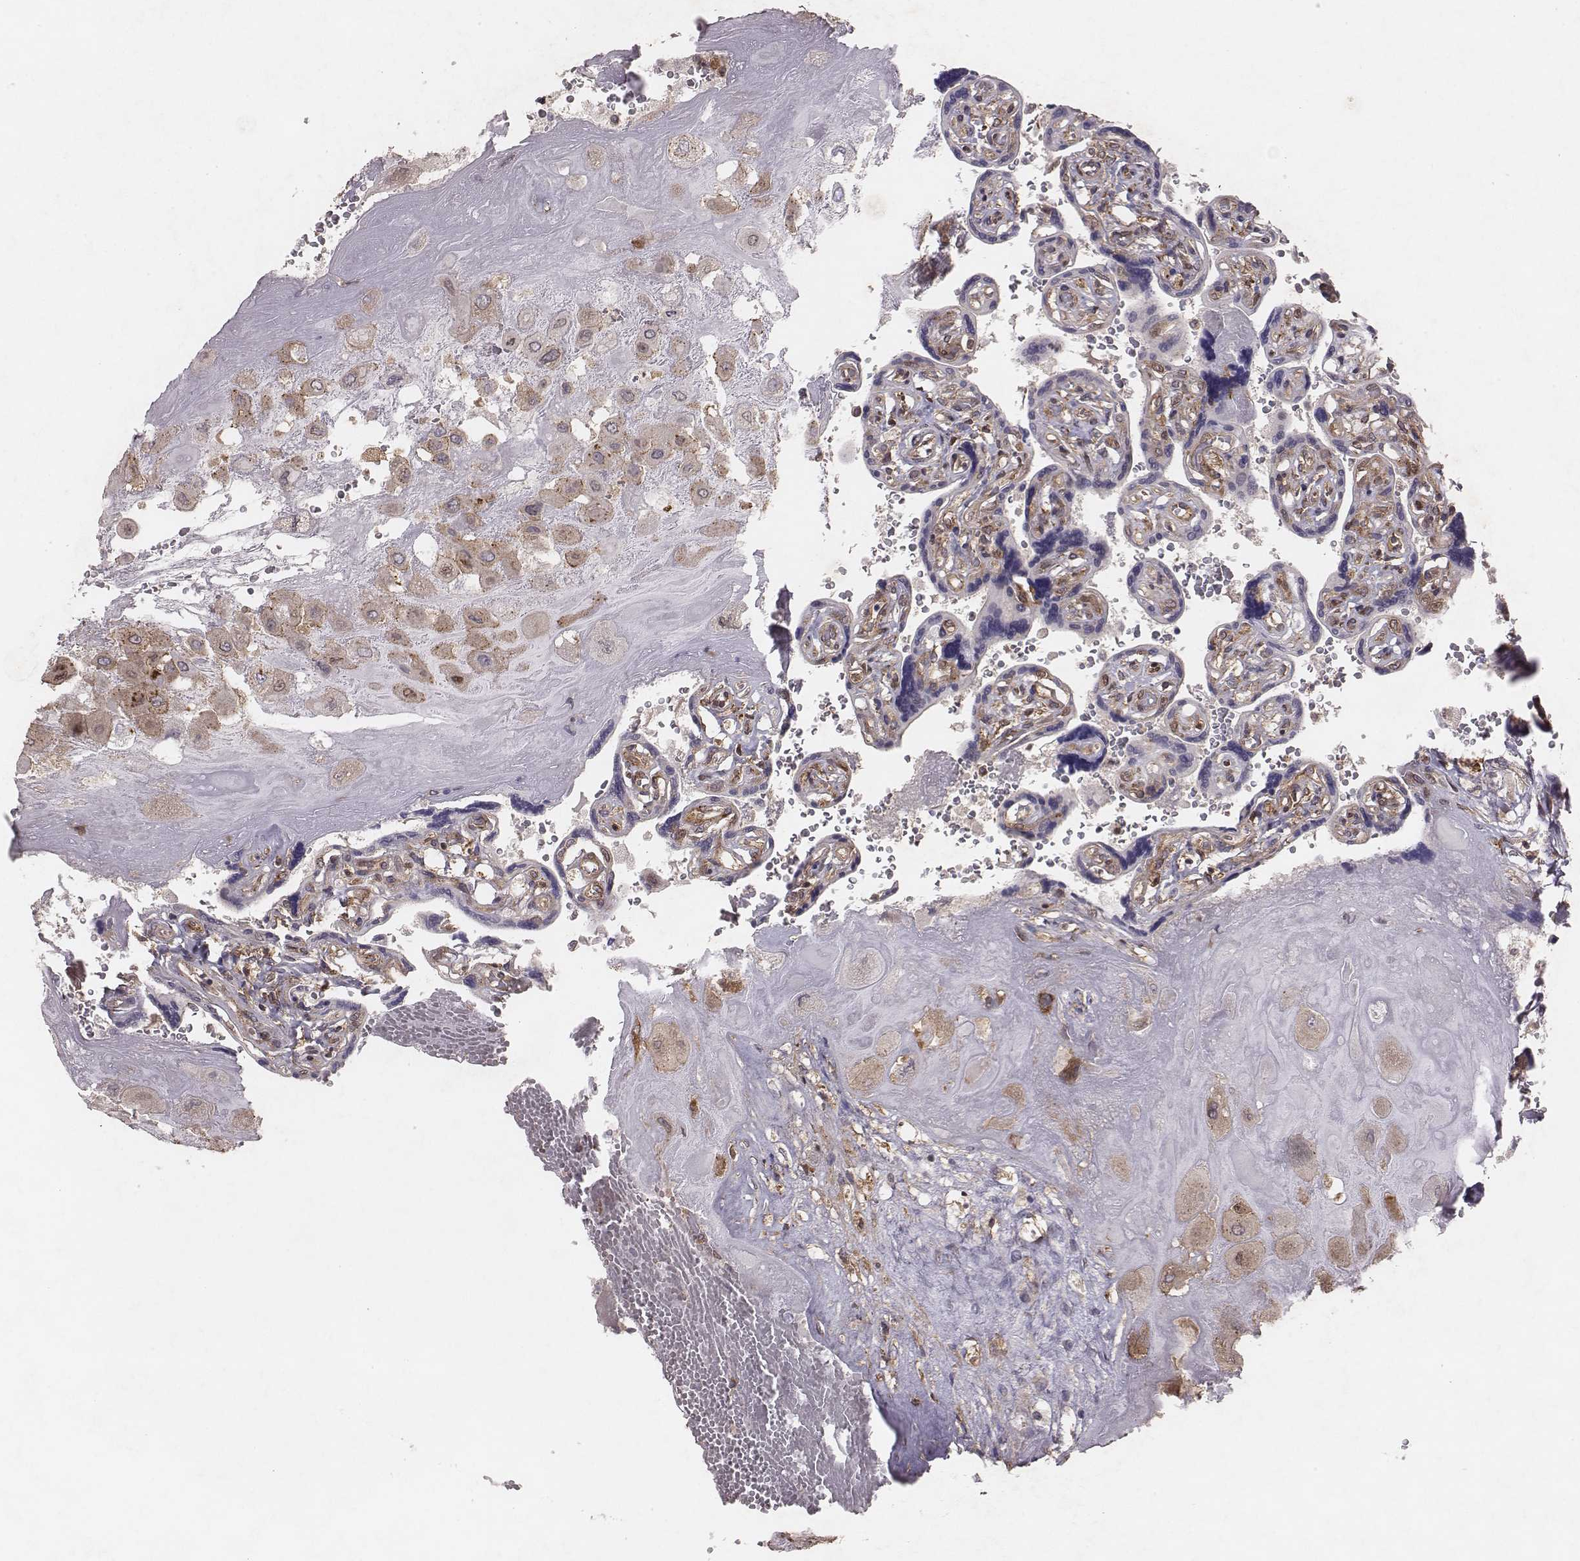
{"staining": {"intensity": "strong", "quantity": "25%-75%", "location": "cytoplasmic/membranous"}, "tissue": "placenta", "cell_type": "Decidual cells", "image_type": "normal", "snomed": [{"axis": "morphology", "description": "Normal tissue, NOS"}, {"axis": "topography", "description": "Placenta"}], "caption": "IHC staining of benign placenta, which exhibits high levels of strong cytoplasmic/membranous staining in about 25%-75% of decidual cells indicating strong cytoplasmic/membranous protein positivity. The staining was performed using DAB (3,3'-diaminobenzidine) (brown) for protein detection and nuclei were counterstained in hematoxylin (blue).", "gene": "TXLNA", "patient": {"sex": "female", "age": 32}}